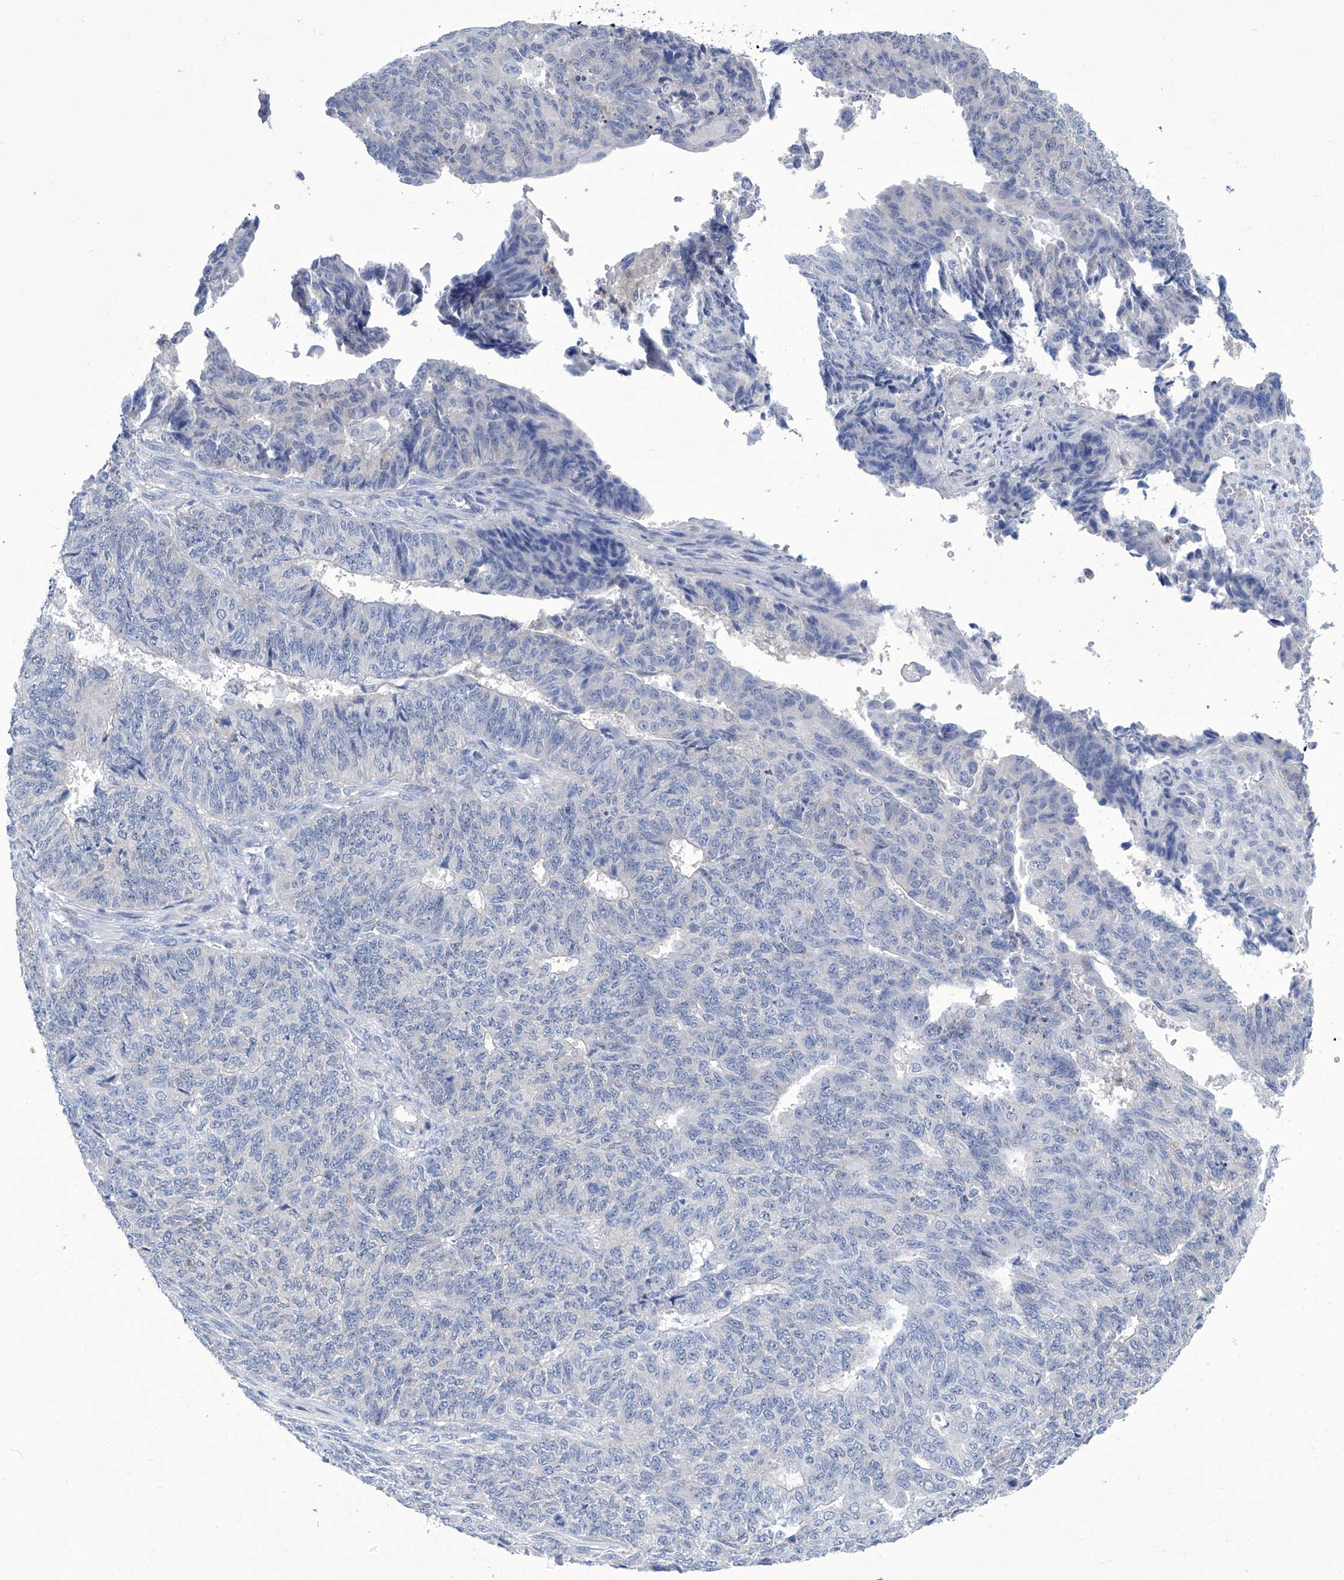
{"staining": {"intensity": "negative", "quantity": "none", "location": "none"}, "tissue": "endometrial cancer", "cell_type": "Tumor cells", "image_type": "cancer", "snomed": [{"axis": "morphology", "description": "Adenocarcinoma, NOS"}, {"axis": "topography", "description": "Endometrium"}], "caption": "IHC of adenocarcinoma (endometrial) demonstrates no staining in tumor cells.", "gene": "IMPA2", "patient": {"sex": "female", "age": 32}}